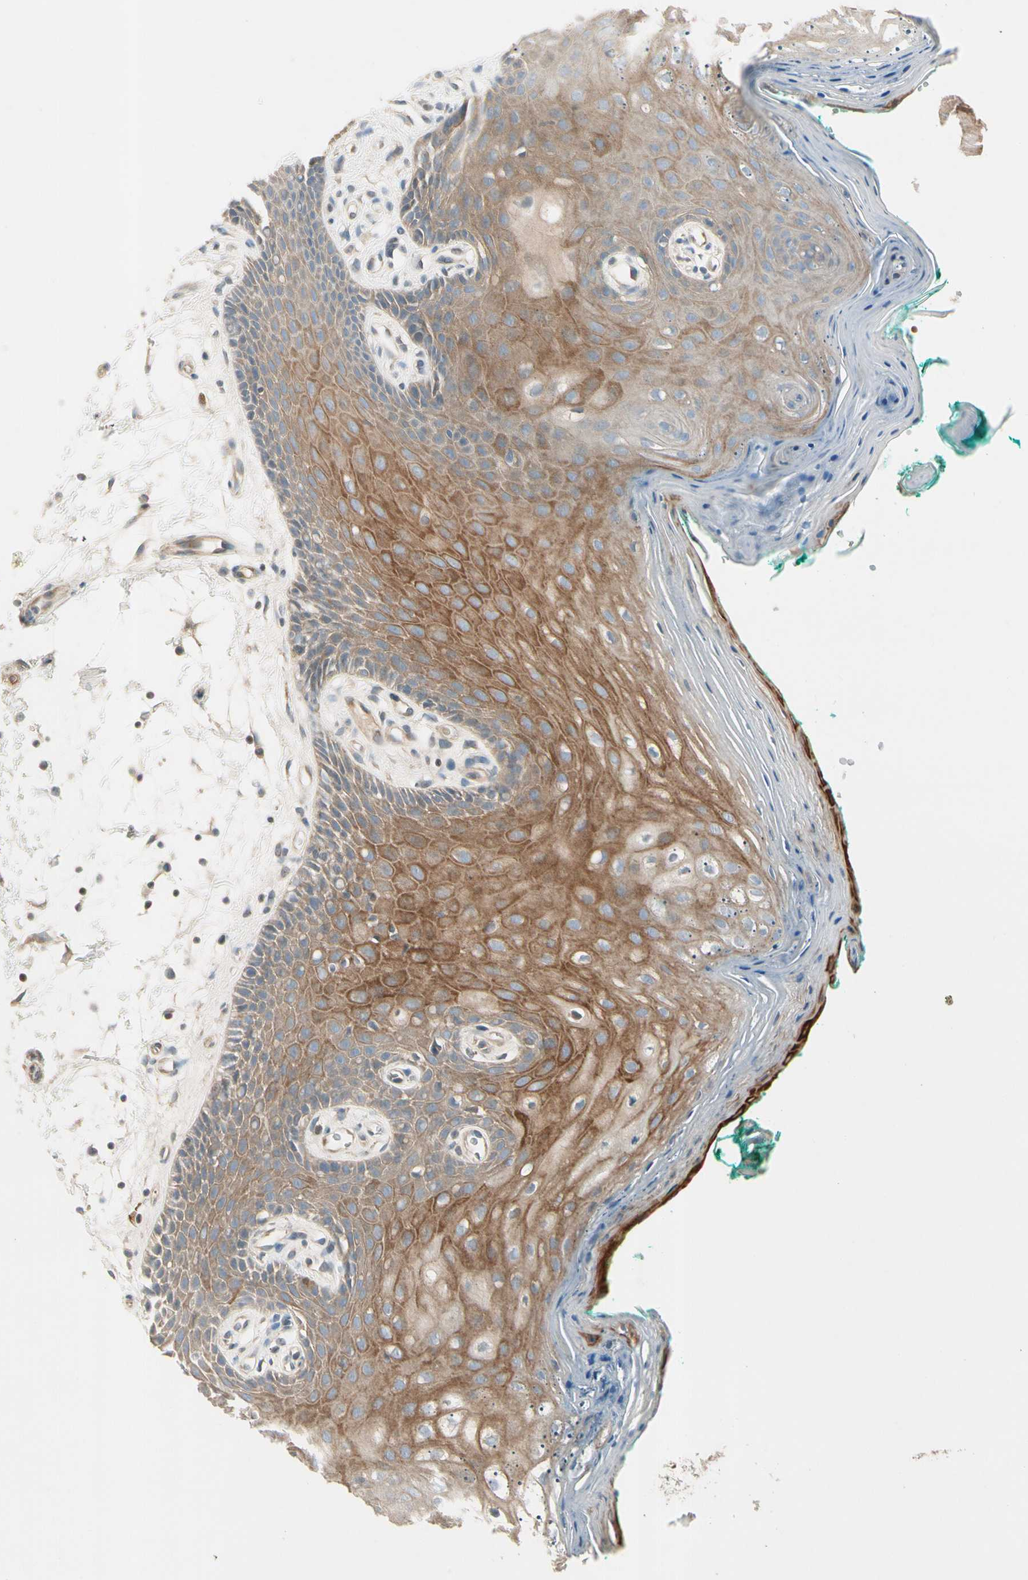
{"staining": {"intensity": "moderate", "quantity": ">75%", "location": "cytoplasmic/membranous"}, "tissue": "oral mucosa", "cell_type": "Squamous epithelial cells", "image_type": "normal", "snomed": [{"axis": "morphology", "description": "Normal tissue, NOS"}, {"axis": "topography", "description": "Skeletal muscle"}, {"axis": "topography", "description": "Oral tissue"}, {"axis": "topography", "description": "Peripheral nerve tissue"}], "caption": "The immunohistochemical stain labels moderate cytoplasmic/membranous staining in squamous epithelial cells of normal oral mucosa.", "gene": "PPP3CB", "patient": {"sex": "female", "age": 84}}